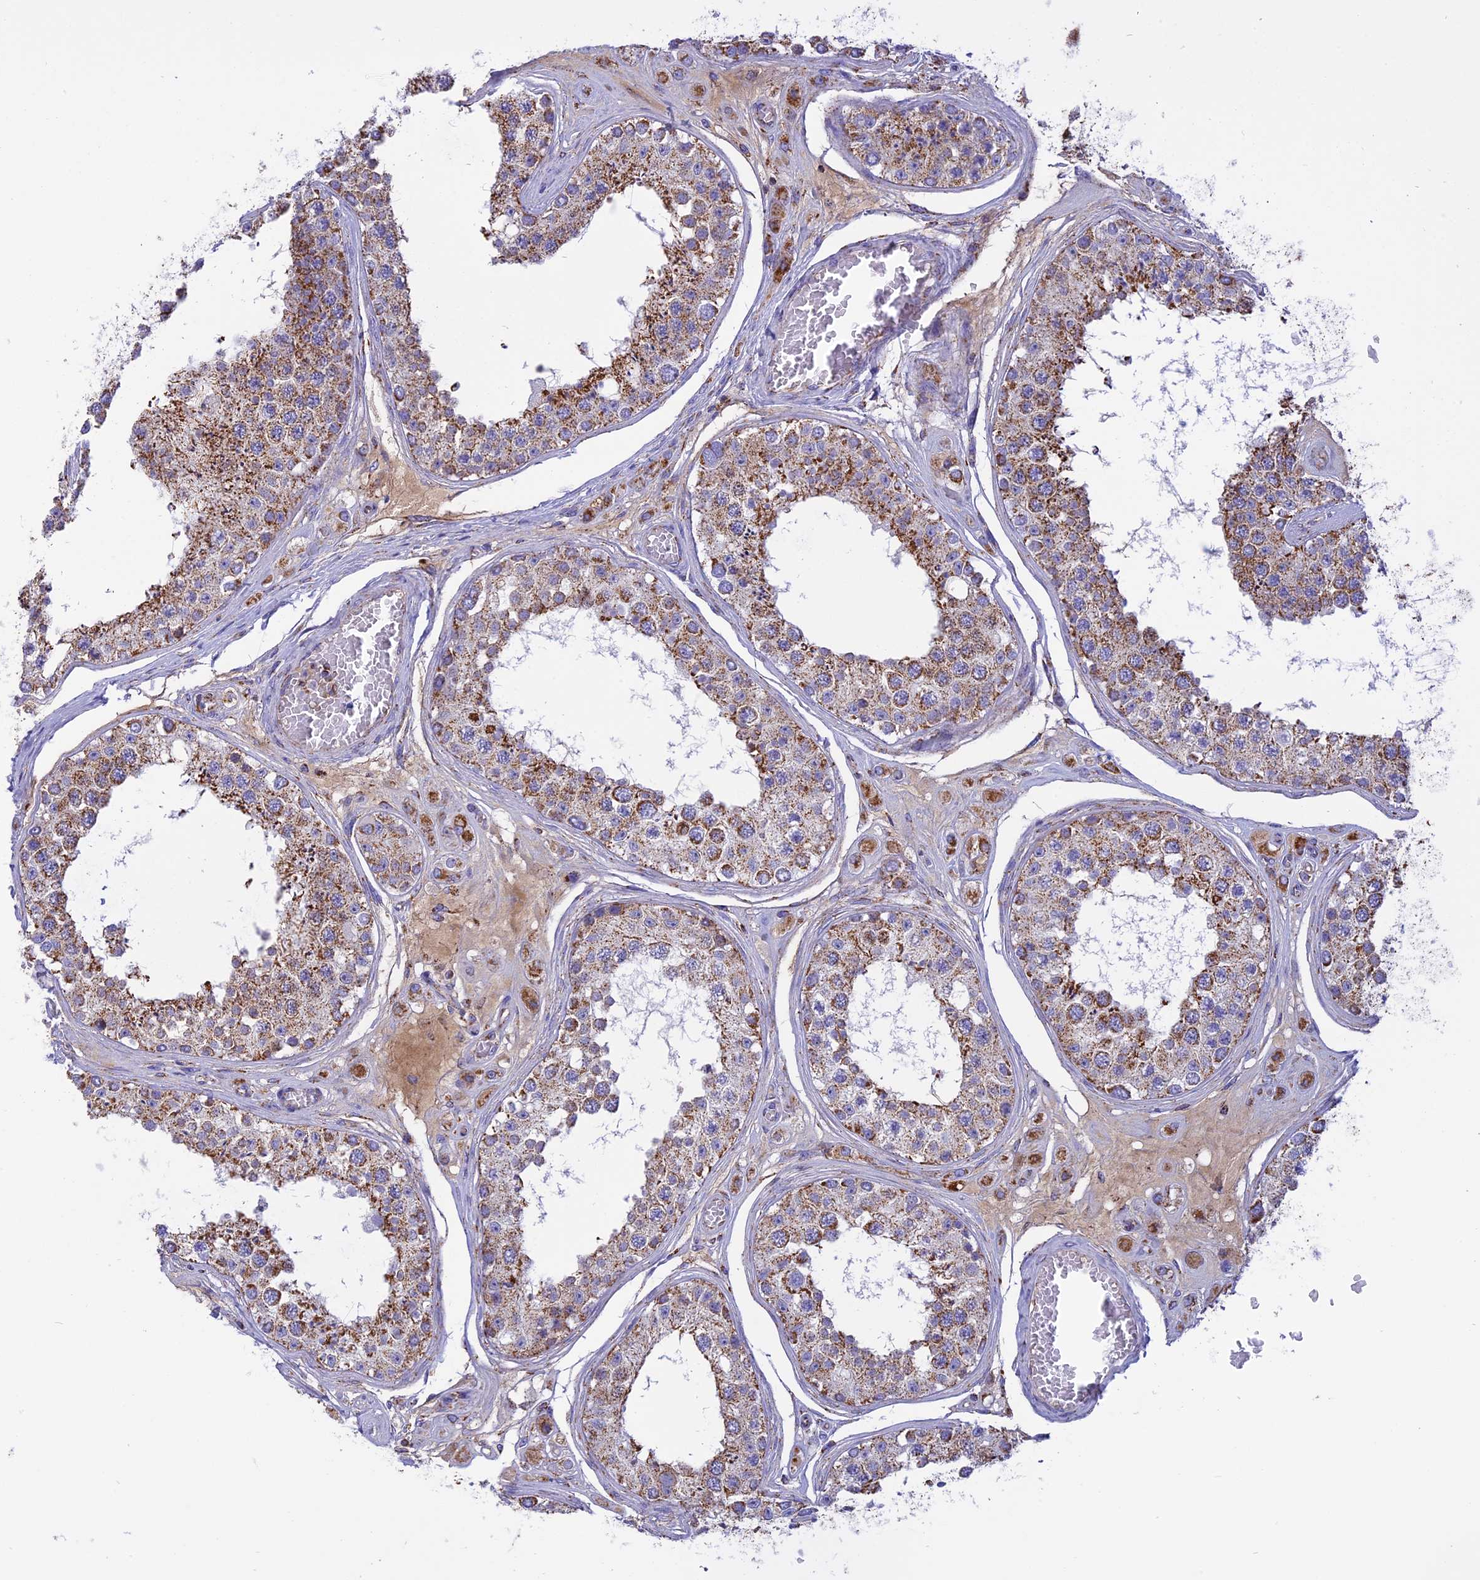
{"staining": {"intensity": "moderate", "quantity": "25%-75%", "location": "cytoplasmic/membranous"}, "tissue": "testis", "cell_type": "Cells in seminiferous ducts", "image_type": "normal", "snomed": [{"axis": "morphology", "description": "Normal tissue, NOS"}, {"axis": "topography", "description": "Testis"}], "caption": "Moderate cytoplasmic/membranous protein positivity is seen in about 25%-75% of cells in seminiferous ducts in testis. Nuclei are stained in blue.", "gene": "KCNG1", "patient": {"sex": "male", "age": 25}}